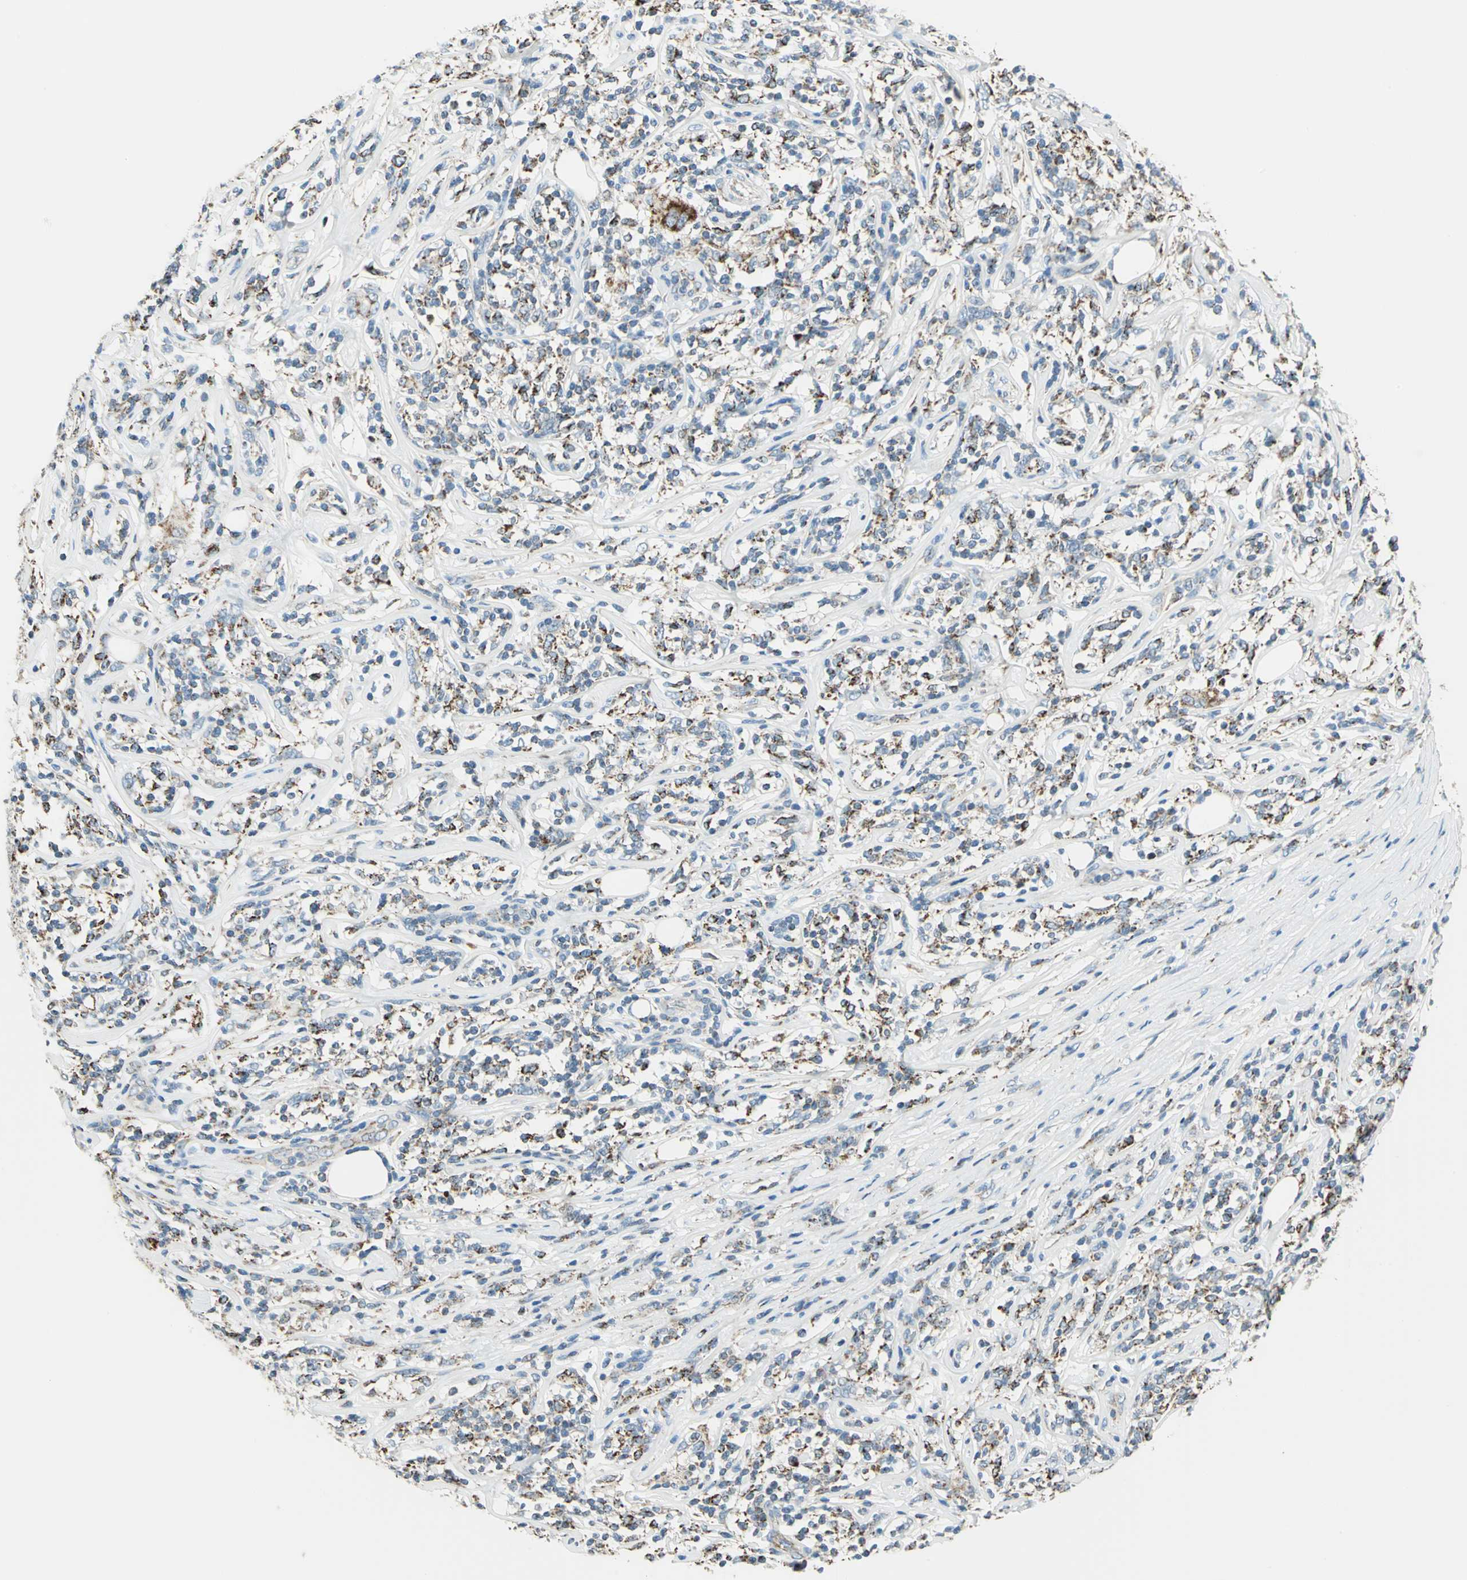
{"staining": {"intensity": "moderate", "quantity": "25%-75%", "location": "cytoplasmic/membranous"}, "tissue": "lymphoma", "cell_type": "Tumor cells", "image_type": "cancer", "snomed": [{"axis": "morphology", "description": "Malignant lymphoma, non-Hodgkin's type, High grade"}, {"axis": "topography", "description": "Lymph node"}], "caption": "Brown immunohistochemical staining in lymphoma demonstrates moderate cytoplasmic/membranous staining in about 25%-75% of tumor cells.", "gene": "ACADM", "patient": {"sex": "female", "age": 84}}